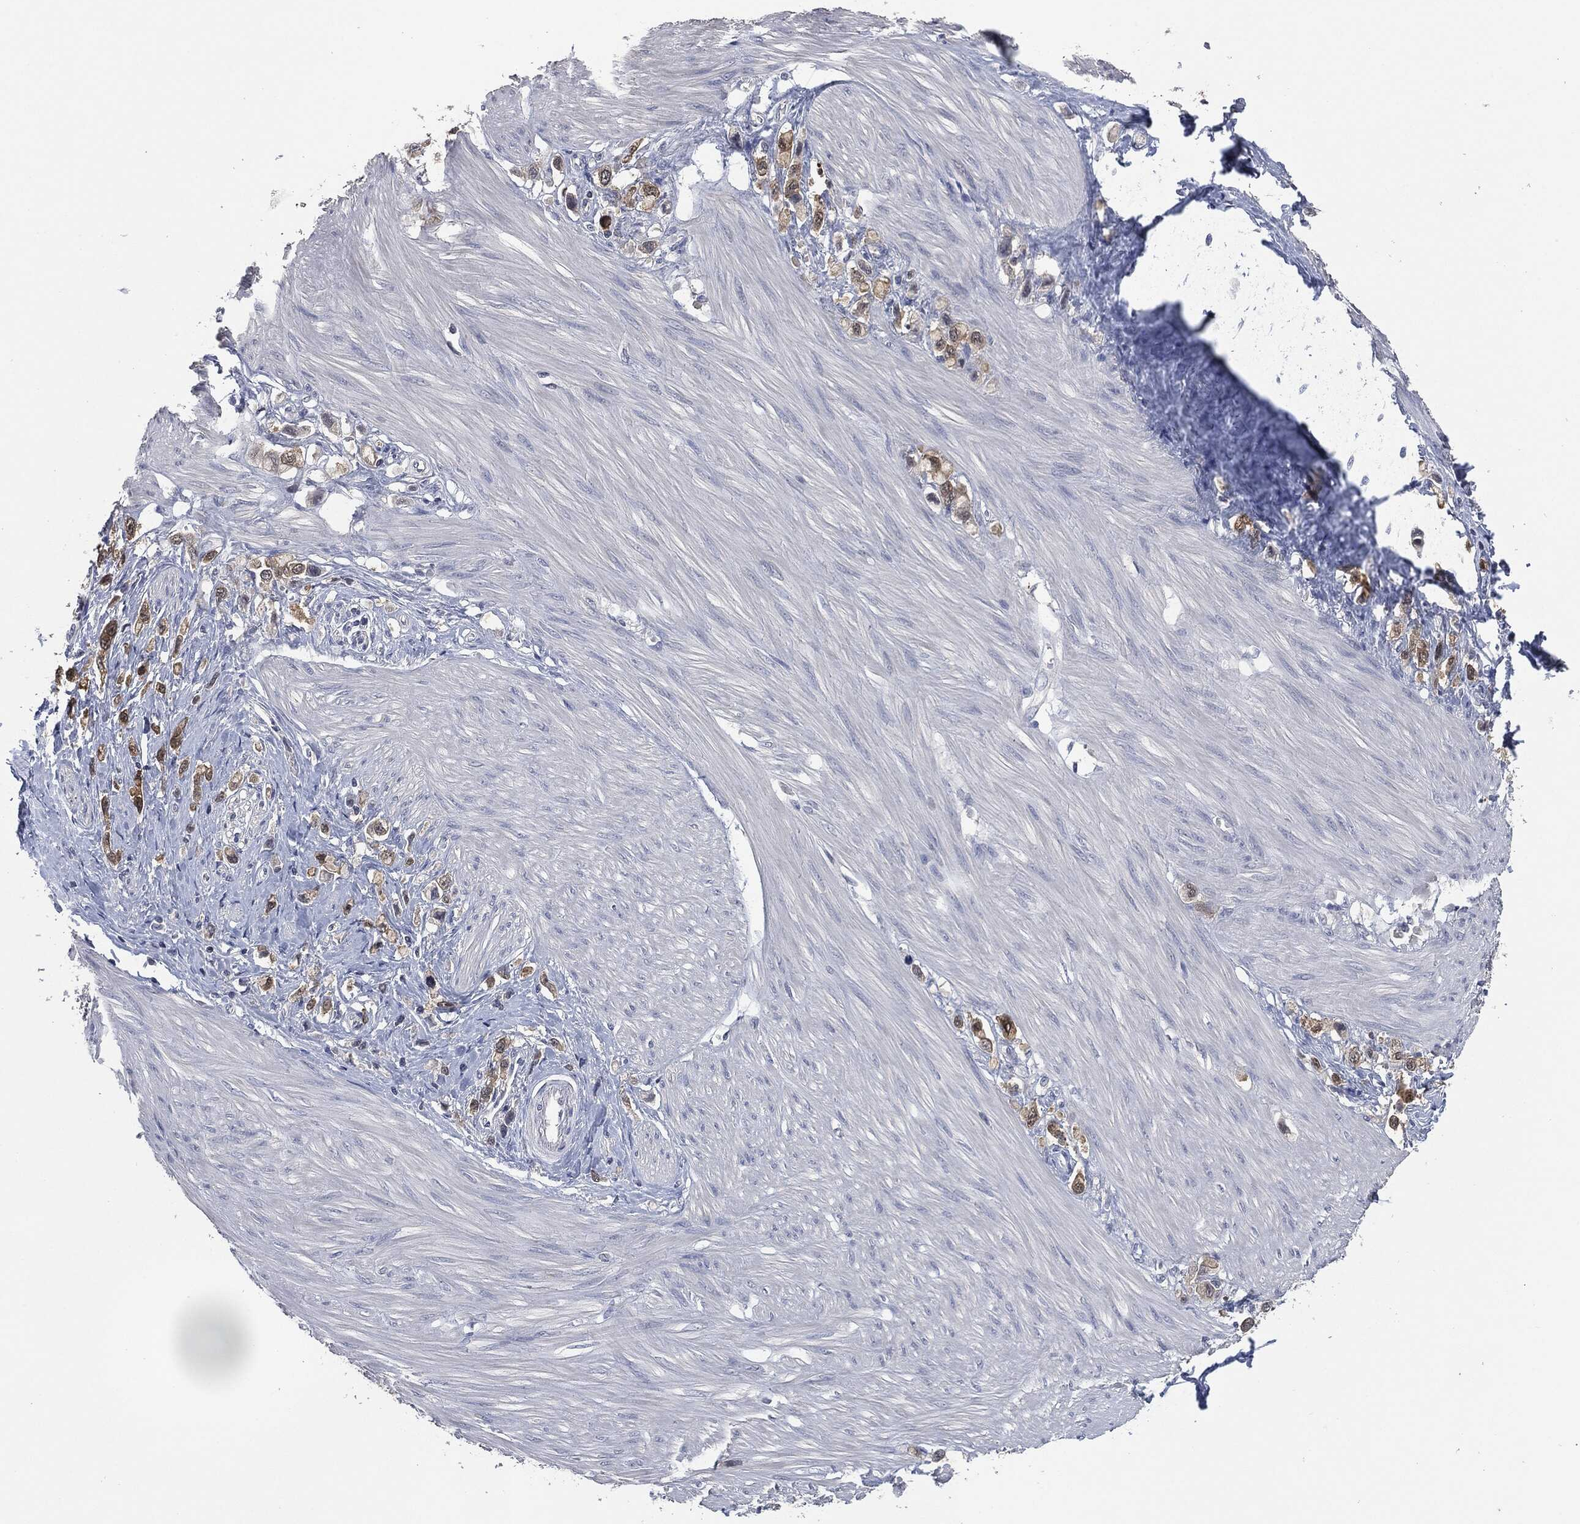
{"staining": {"intensity": "moderate", "quantity": "25%-75%", "location": "cytoplasmic/membranous"}, "tissue": "stomach cancer", "cell_type": "Tumor cells", "image_type": "cancer", "snomed": [{"axis": "morphology", "description": "Normal tissue, NOS"}, {"axis": "morphology", "description": "Adenocarcinoma, NOS"}, {"axis": "morphology", "description": "Adenocarcinoma, High grade"}, {"axis": "topography", "description": "Stomach, upper"}, {"axis": "topography", "description": "Stomach"}], "caption": "This photomicrograph displays immunohistochemistry (IHC) staining of stomach cancer (adenocarcinoma (high-grade)), with medium moderate cytoplasmic/membranous positivity in approximately 25%-75% of tumor cells.", "gene": "IL1RN", "patient": {"sex": "female", "age": 65}}